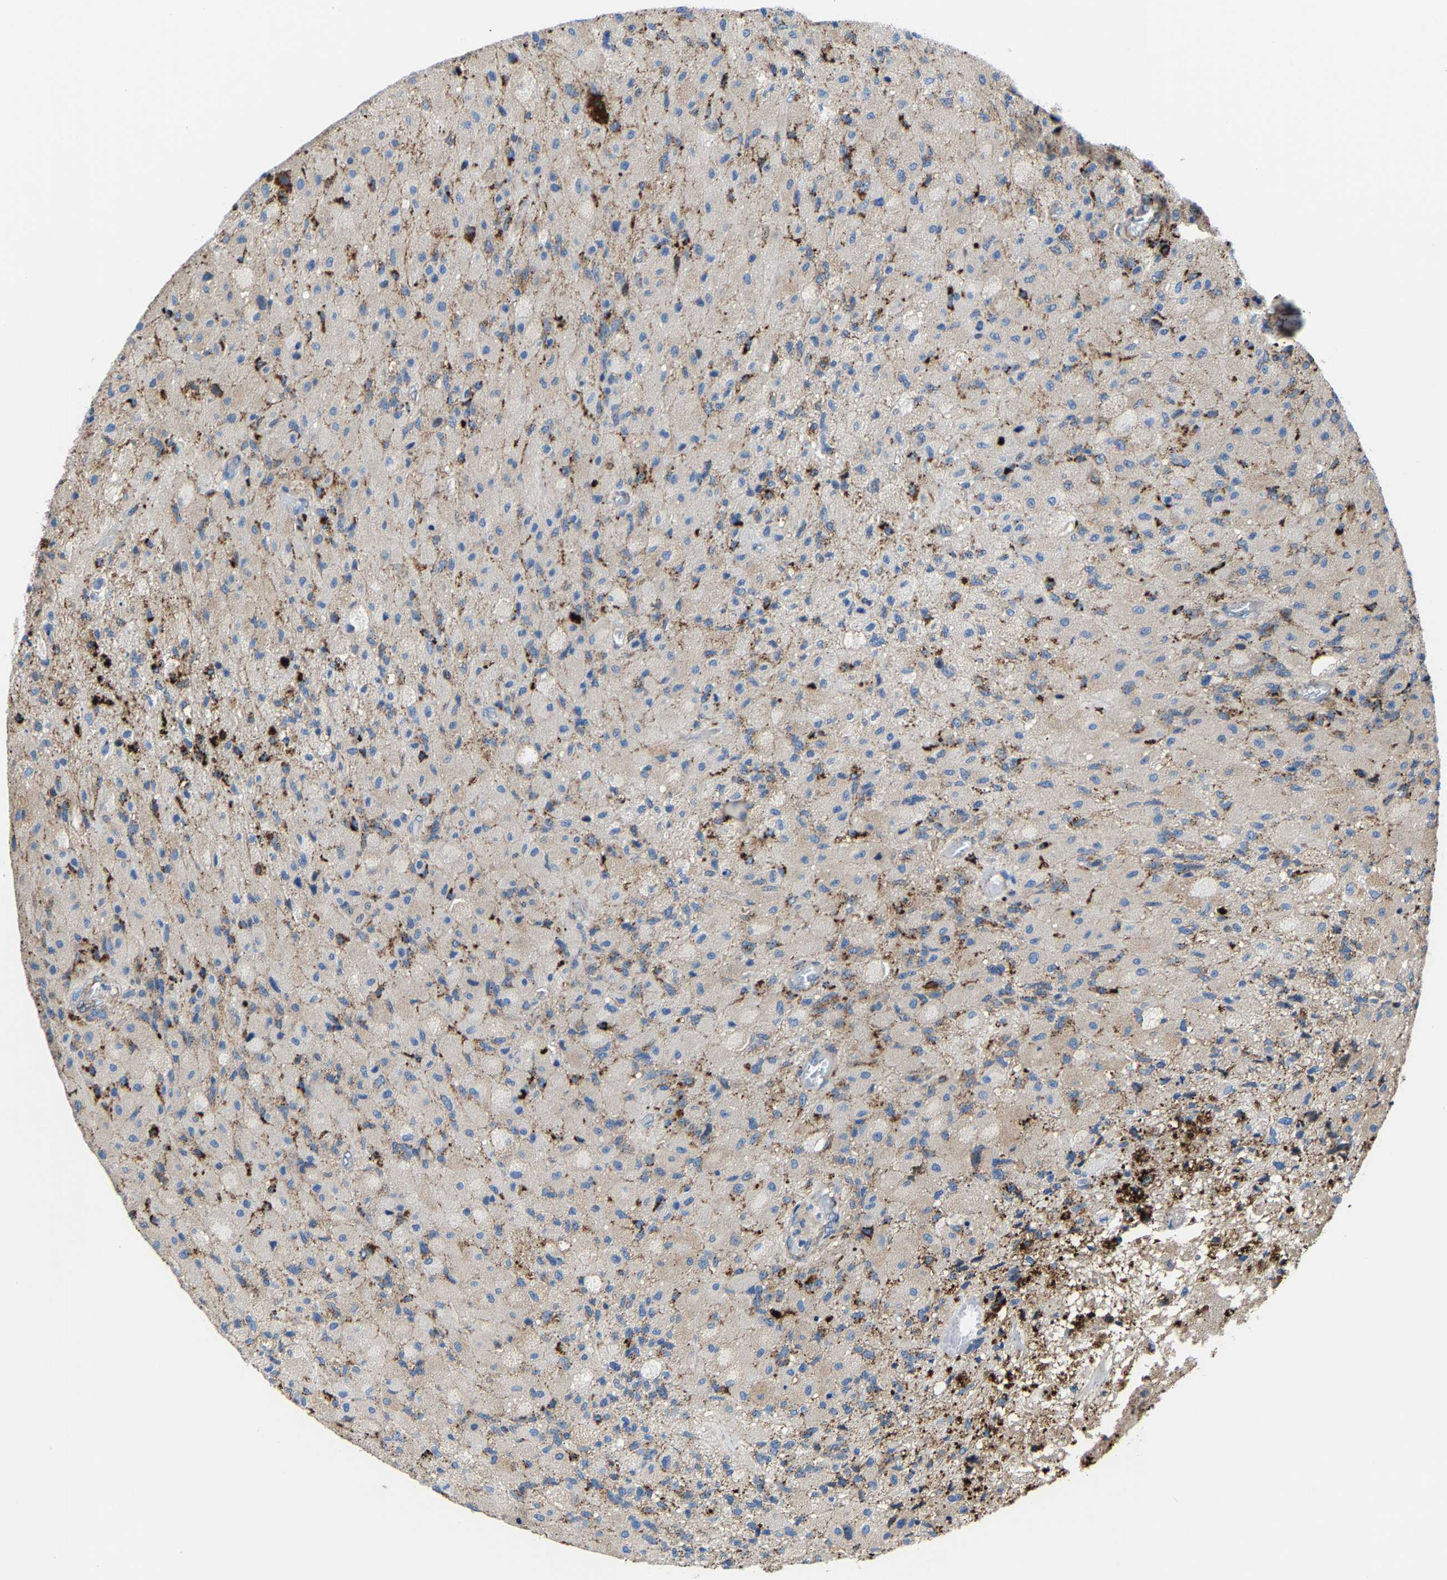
{"staining": {"intensity": "moderate", "quantity": "<25%", "location": "cytoplasmic/membranous"}, "tissue": "glioma", "cell_type": "Tumor cells", "image_type": "cancer", "snomed": [{"axis": "morphology", "description": "Normal tissue, NOS"}, {"axis": "morphology", "description": "Glioma, malignant, High grade"}, {"axis": "topography", "description": "Cerebral cortex"}], "caption": "DAB (3,3'-diaminobenzidine) immunohistochemical staining of glioma exhibits moderate cytoplasmic/membranous protein positivity in approximately <25% of tumor cells.", "gene": "DPP7", "patient": {"sex": "male", "age": 77}}